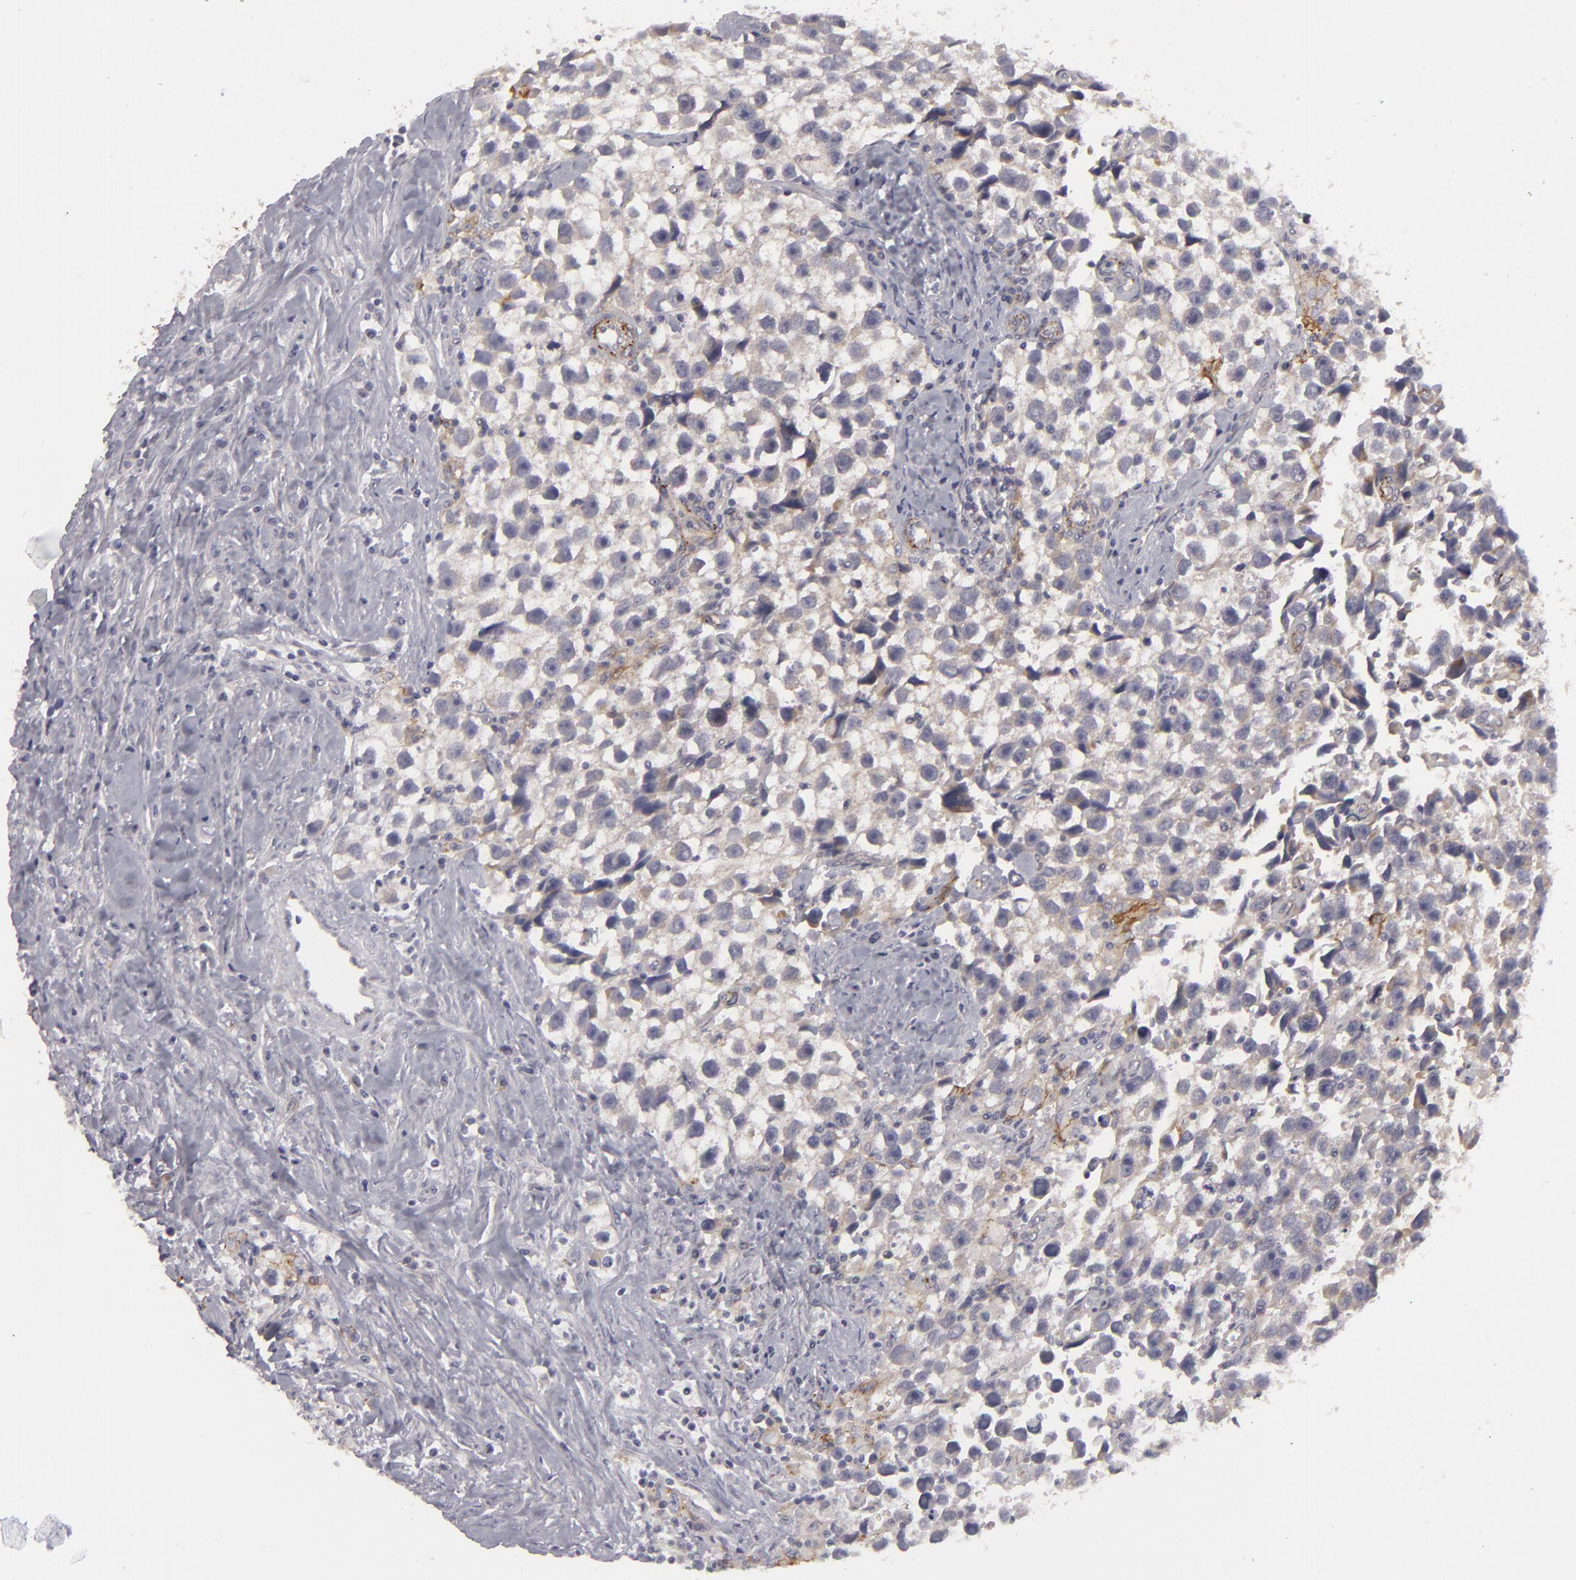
{"staining": {"intensity": "negative", "quantity": "none", "location": "none"}, "tissue": "testis cancer", "cell_type": "Tumor cells", "image_type": "cancer", "snomed": [{"axis": "morphology", "description": "Seminoma, NOS"}, {"axis": "topography", "description": "Testis"}], "caption": "A photomicrograph of human seminoma (testis) is negative for staining in tumor cells. The staining was performed using DAB to visualize the protein expression in brown, while the nuclei were stained in blue with hematoxylin (Magnification: 20x).", "gene": "ALCAM", "patient": {"sex": "male", "age": 43}}